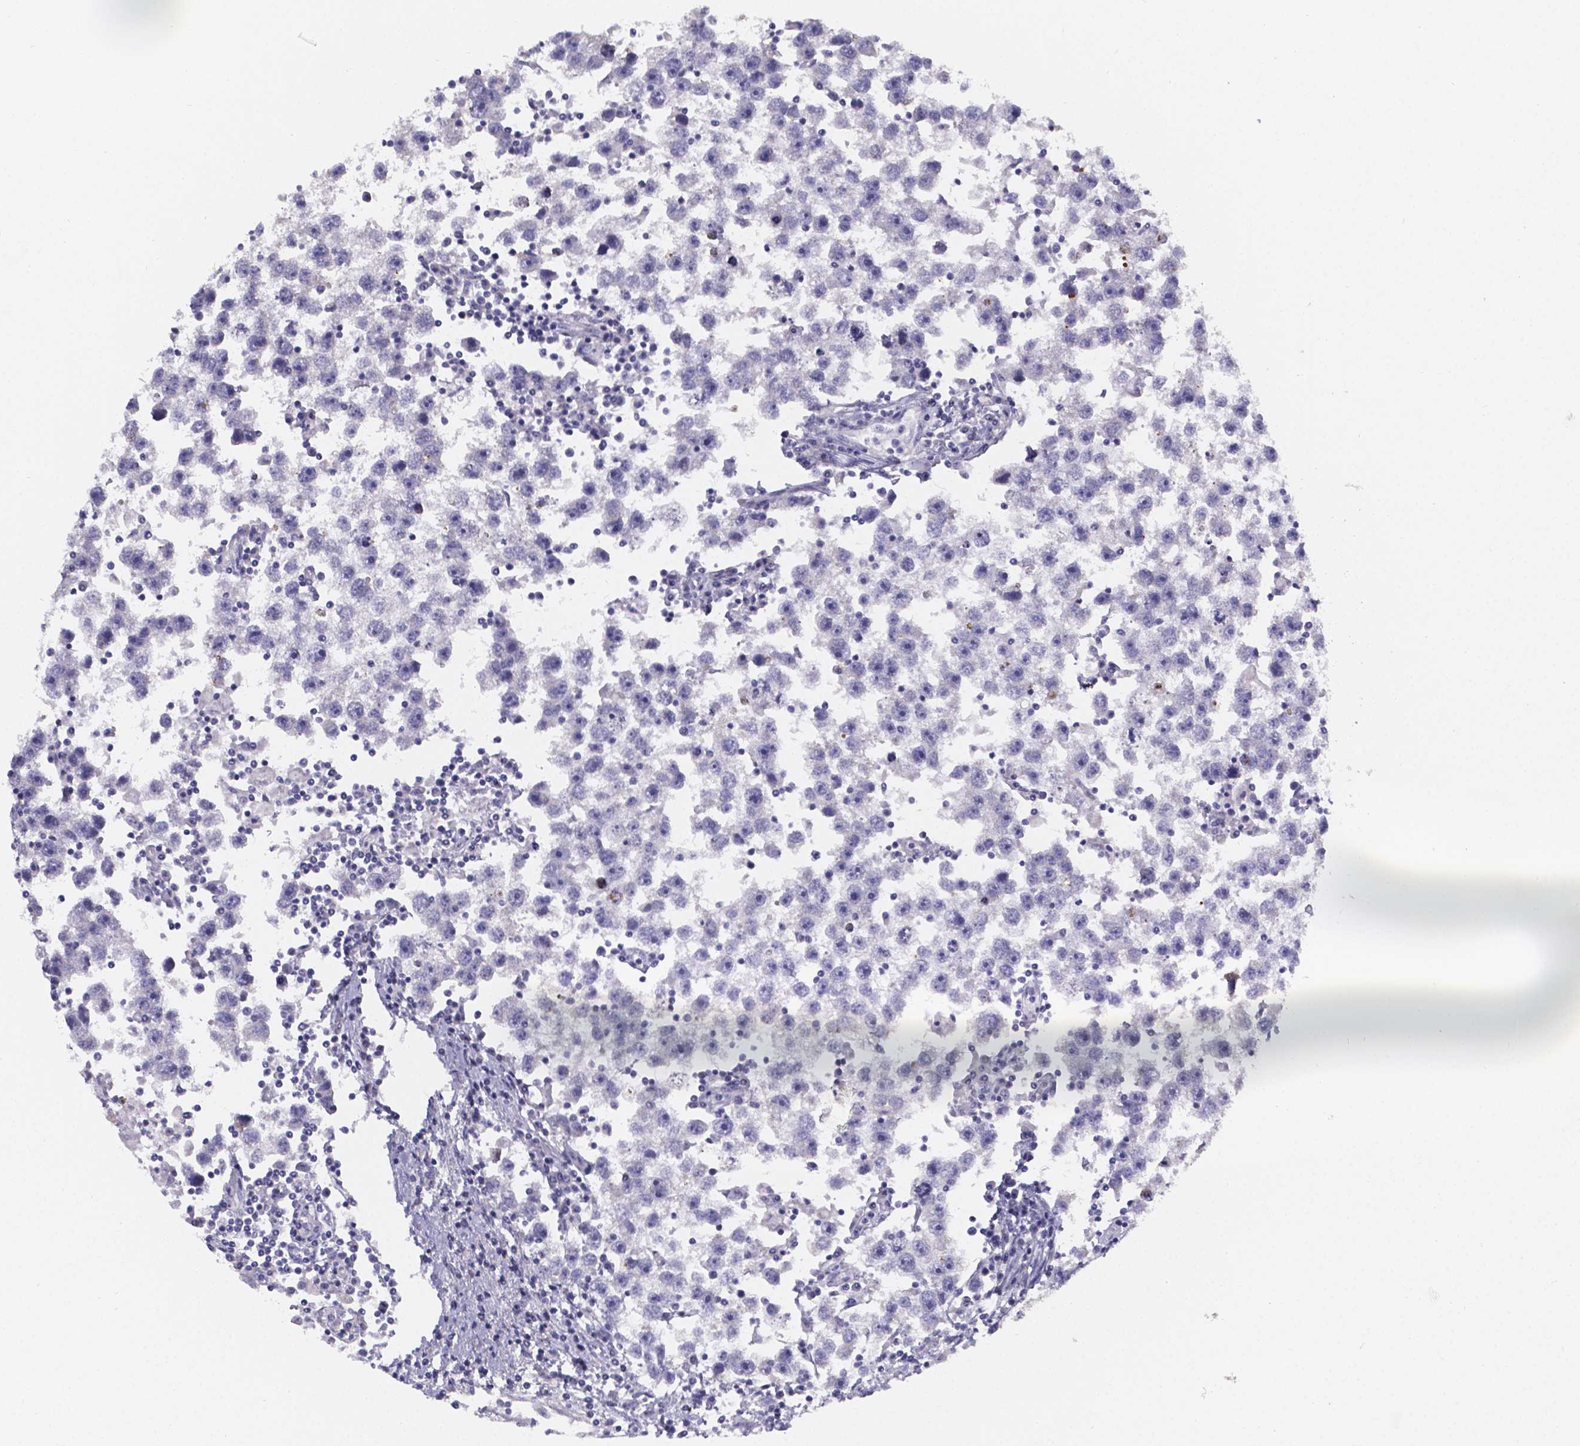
{"staining": {"intensity": "negative", "quantity": "none", "location": "none"}, "tissue": "testis cancer", "cell_type": "Tumor cells", "image_type": "cancer", "snomed": [{"axis": "morphology", "description": "Seminoma, NOS"}, {"axis": "topography", "description": "Testis"}], "caption": "Immunohistochemical staining of testis seminoma displays no significant staining in tumor cells.", "gene": "PAH", "patient": {"sex": "male", "age": 30}}